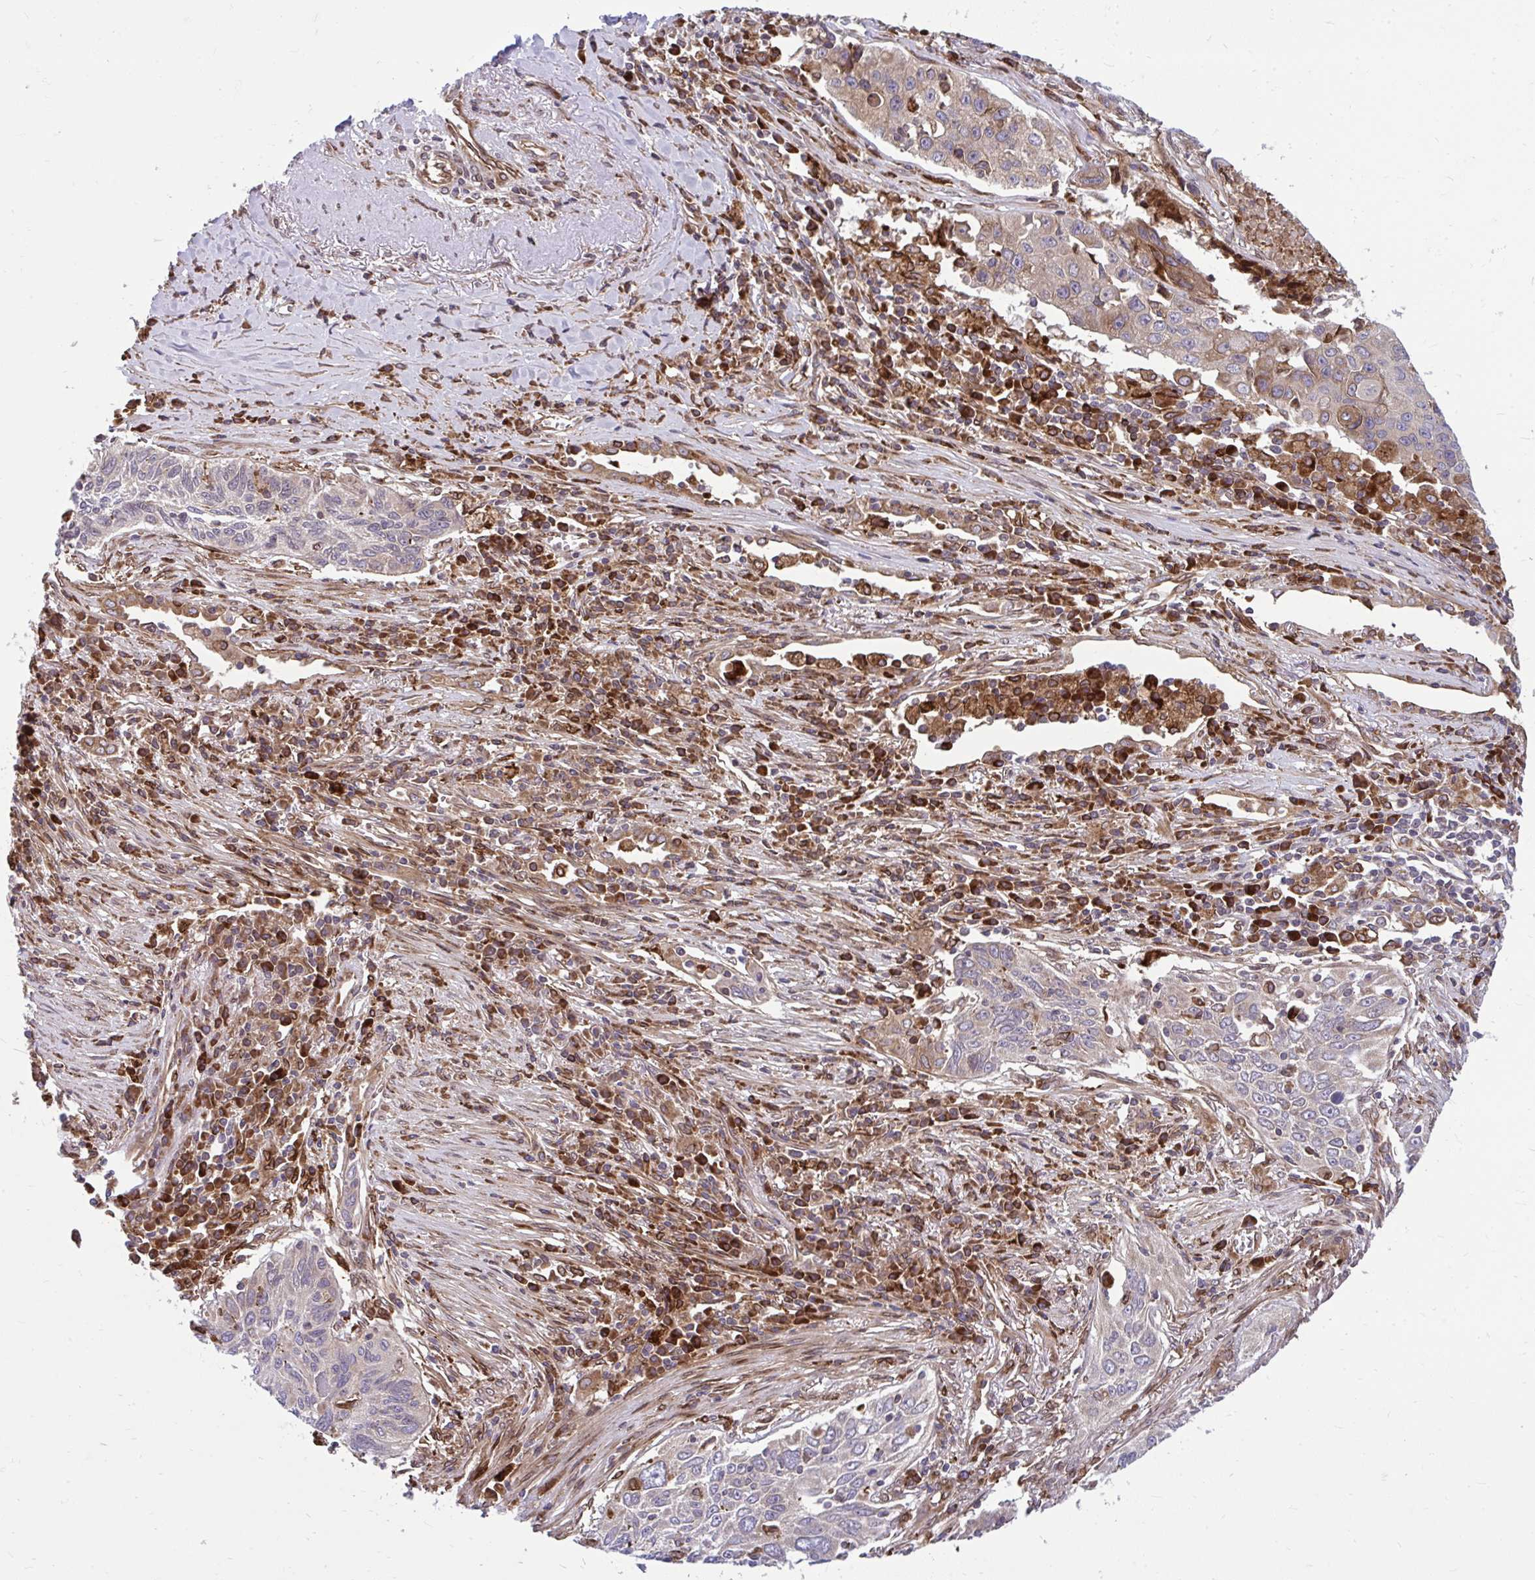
{"staining": {"intensity": "weak", "quantity": "25%-75%", "location": "cytoplasmic/membranous"}, "tissue": "lung cancer", "cell_type": "Tumor cells", "image_type": "cancer", "snomed": [{"axis": "morphology", "description": "Squamous cell carcinoma, NOS"}, {"axis": "topography", "description": "Lung"}], "caption": "Tumor cells show low levels of weak cytoplasmic/membranous expression in approximately 25%-75% of cells in human lung cancer. Immunohistochemistry (ihc) stains the protein of interest in brown and the nuclei are stained blue.", "gene": "STIM2", "patient": {"sex": "female", "age": 66}}